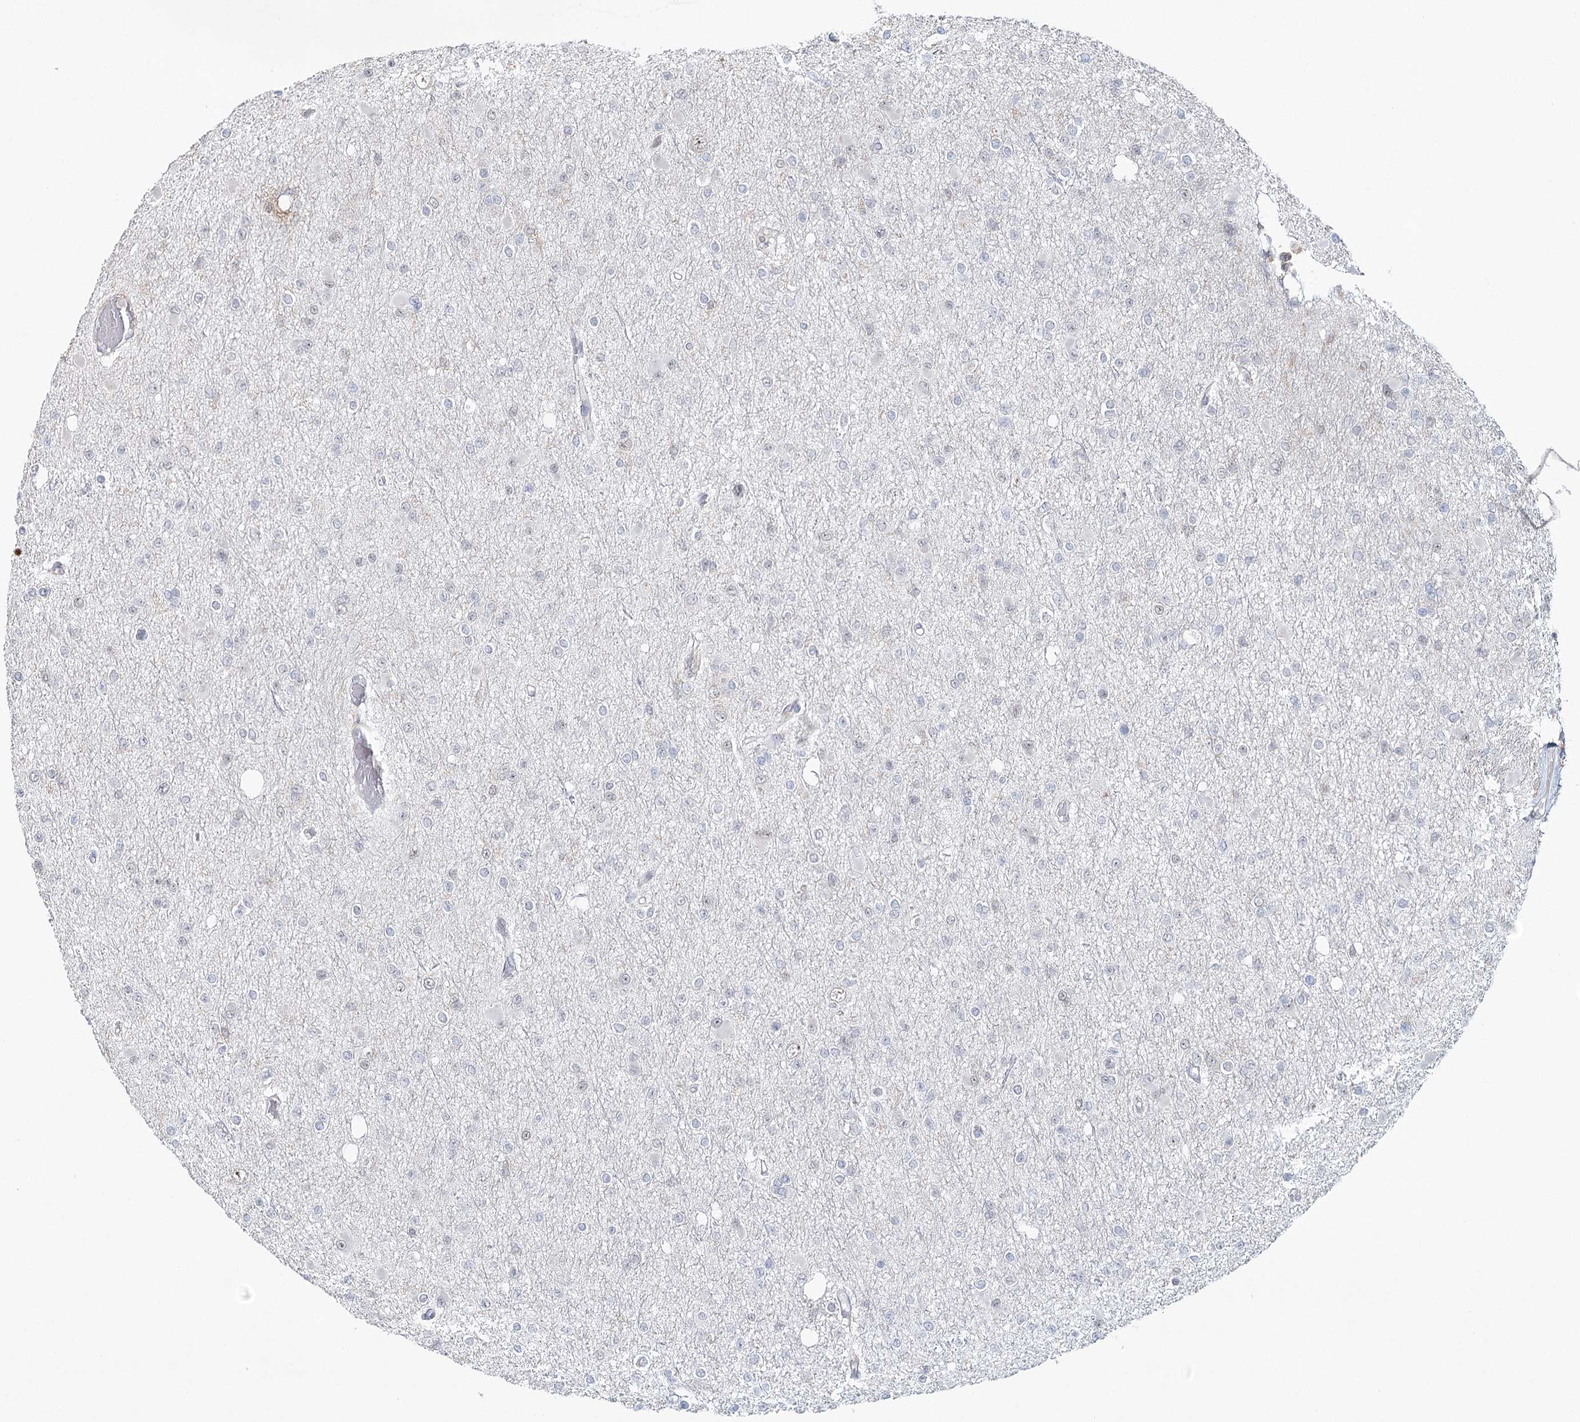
{"staining": {"intensity": "negative", "quantity": "none", "location": "none"}, "tissue": "glioma", "cell_type": "Tumor cells", "image_type": "cancer", "snomed": [{"axis": "morphology", "description": "Glioma, malignant, Low grade"}, {"axis": "topography", "description": "Brain"}], "caption": "An immunohistochemistry (IHC) micrograph of malignant low-grade glioma is shown. There is no staining in tumor cells of malignant low-grade glioma. (DAB (3,3'-diaminobenzidine) IHC, high magnification).", "gene": "ZC3H8", "patient": {"sex": "female", "age": 22}}